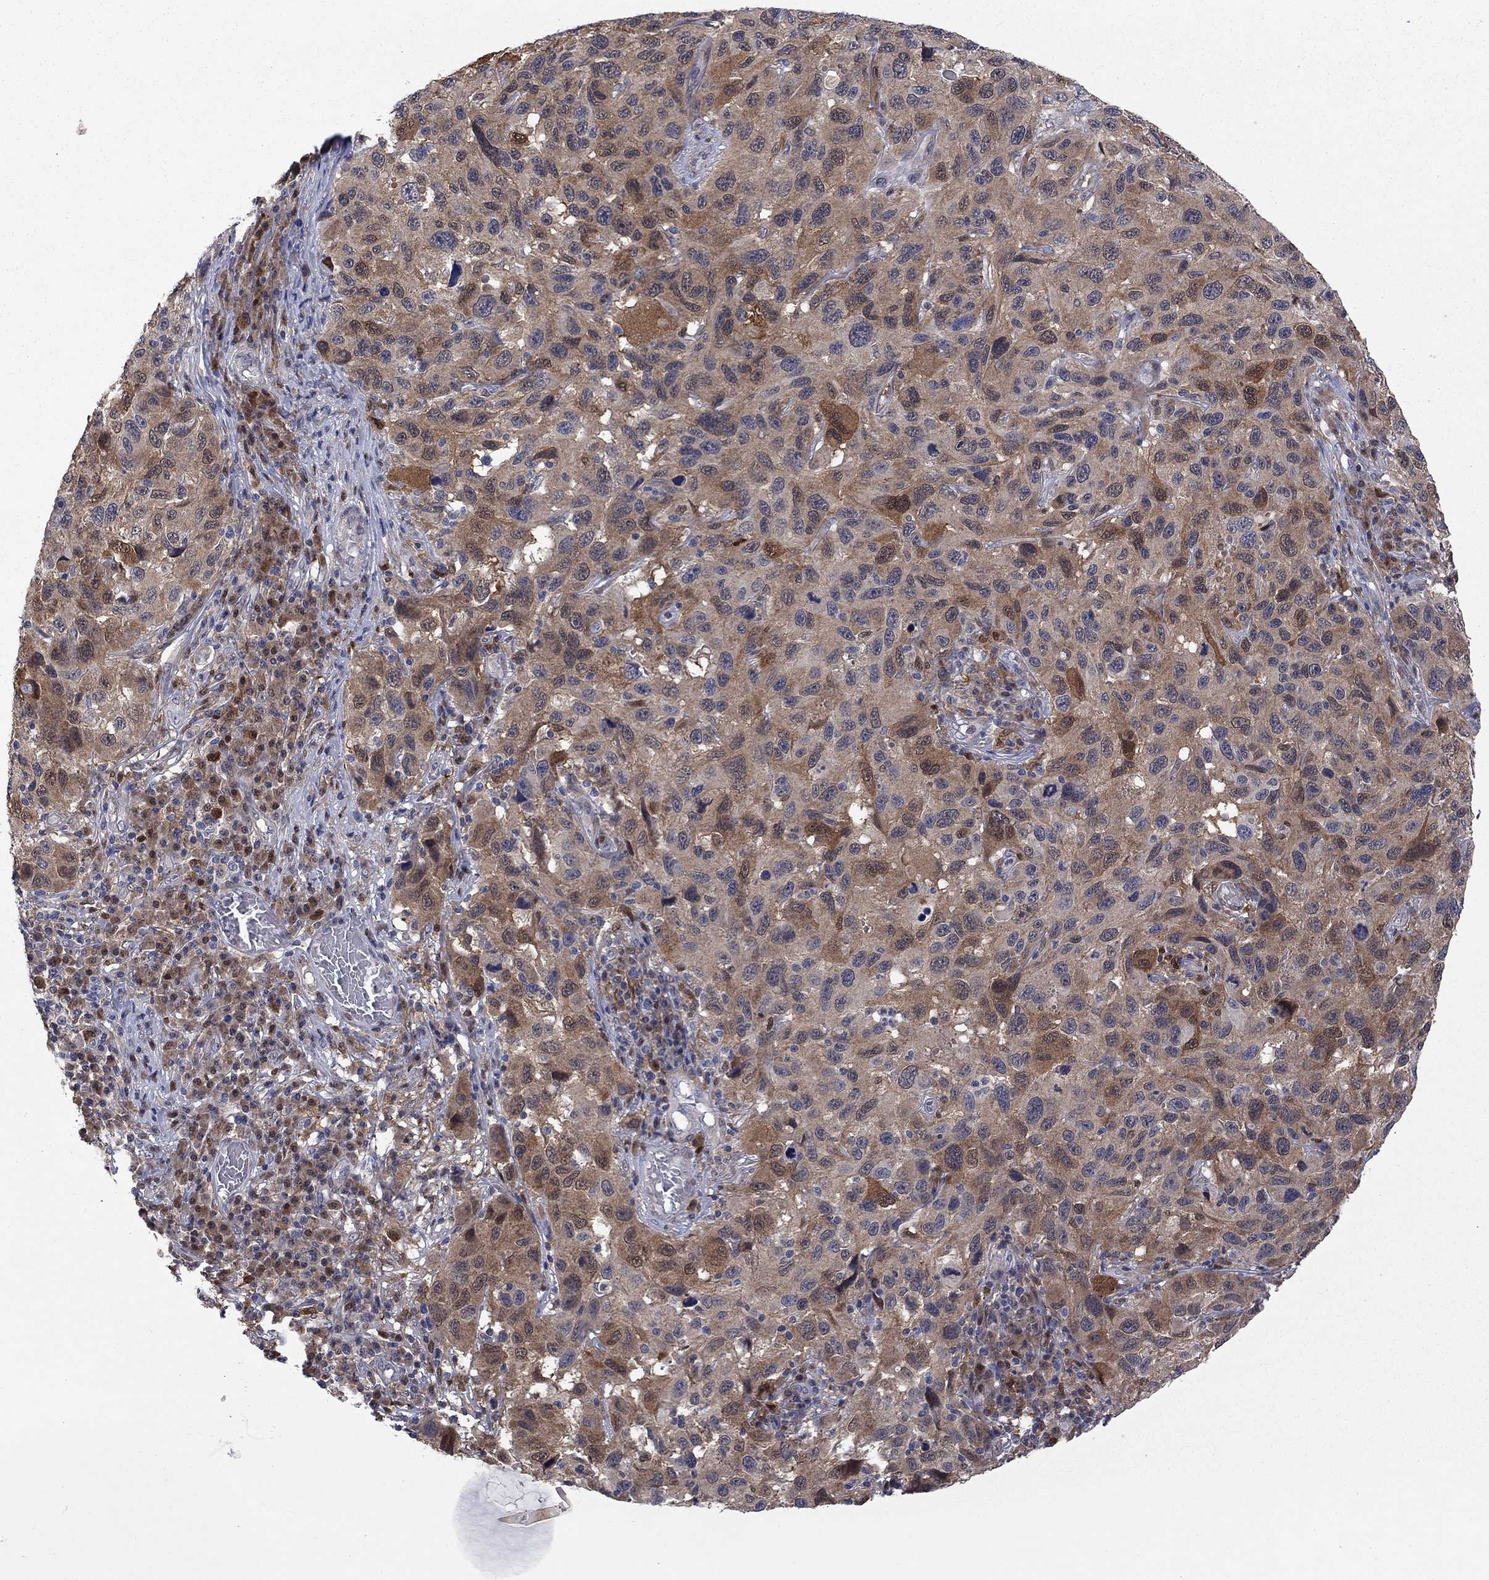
{"staining": {"intensity": "moderate", "quantity": "<25%", "location": "cytoplasmic/membranous"}, "tissue": "melanoma", "cell_type": "Tumor cells", "image_type": "cancer", "snomed": [{"axis": "morphology", "description": "Malignant melanoma, NOS"}, {"axis": "topography", "description": "Skin"}], "caption": "Immunohistochemistry of melanoma shows low levels of moderate cytoplasmic/membranous expression in about <25% of tumor cells.", "gene": "CBR1", "patient": {"sex": "male", "age": 53}}